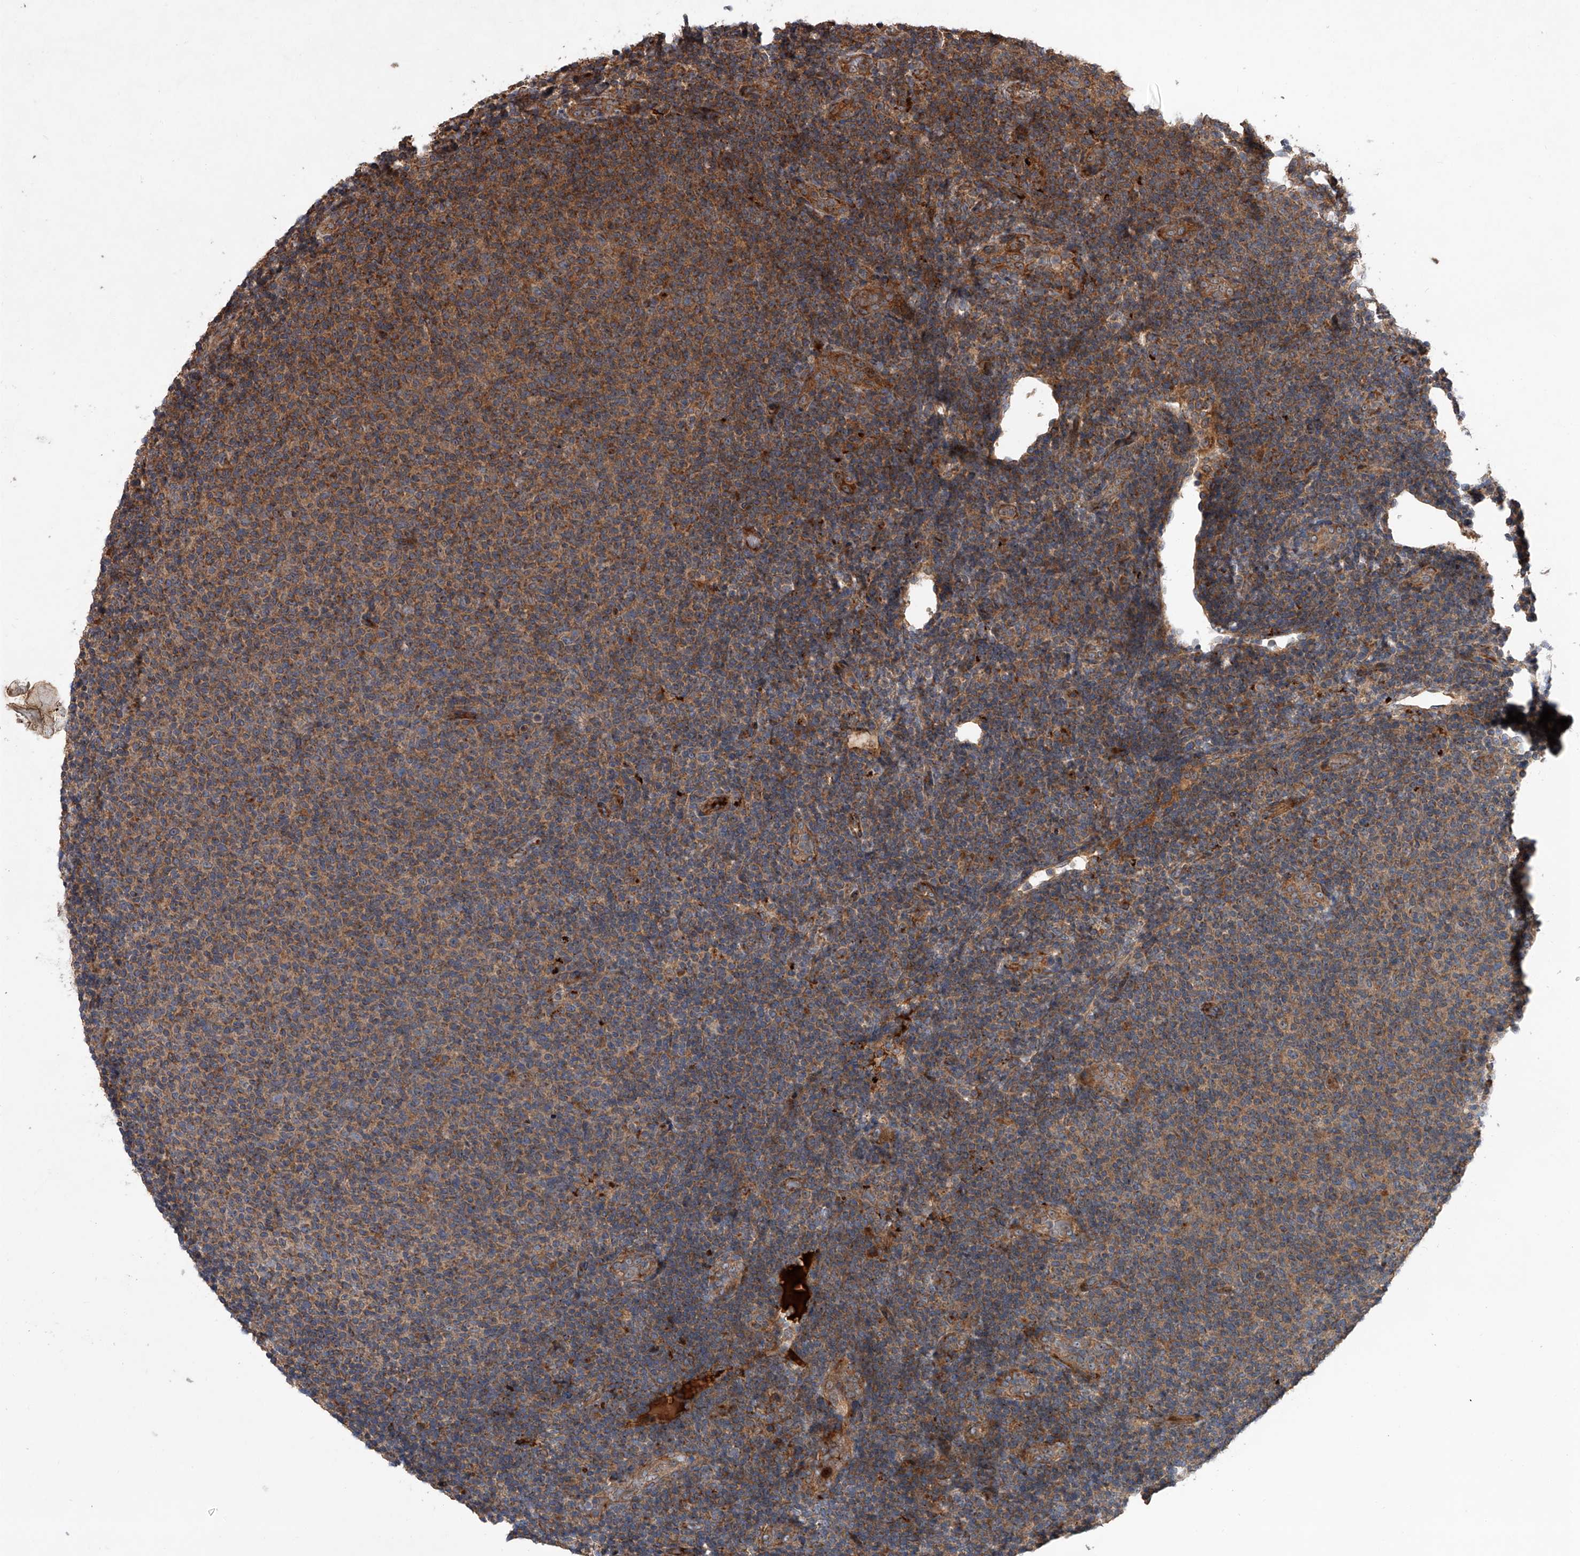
{"staining": {"intensity": "moderate", "quantity": ">75%", "location": "cytoplasmic/membranous"}, "tissue": "lymphoma", "cell_type": "Tumor cells", "image_type": "cancer", "snomed": [{"axis": "morphology", "description": "Malignant lymphoma, non-Hodgkin's type, Low grade"}, {"axis": "topography", "description": "Lymph node"}], "caption": "Immunohistochemistry of human lymphoma displays medium levels of moderate cytoplasmic/membranous staining in approximately >75% of tumor cells.", "gene": "USP47", "patient": {"sex": "male", "age": 66}}